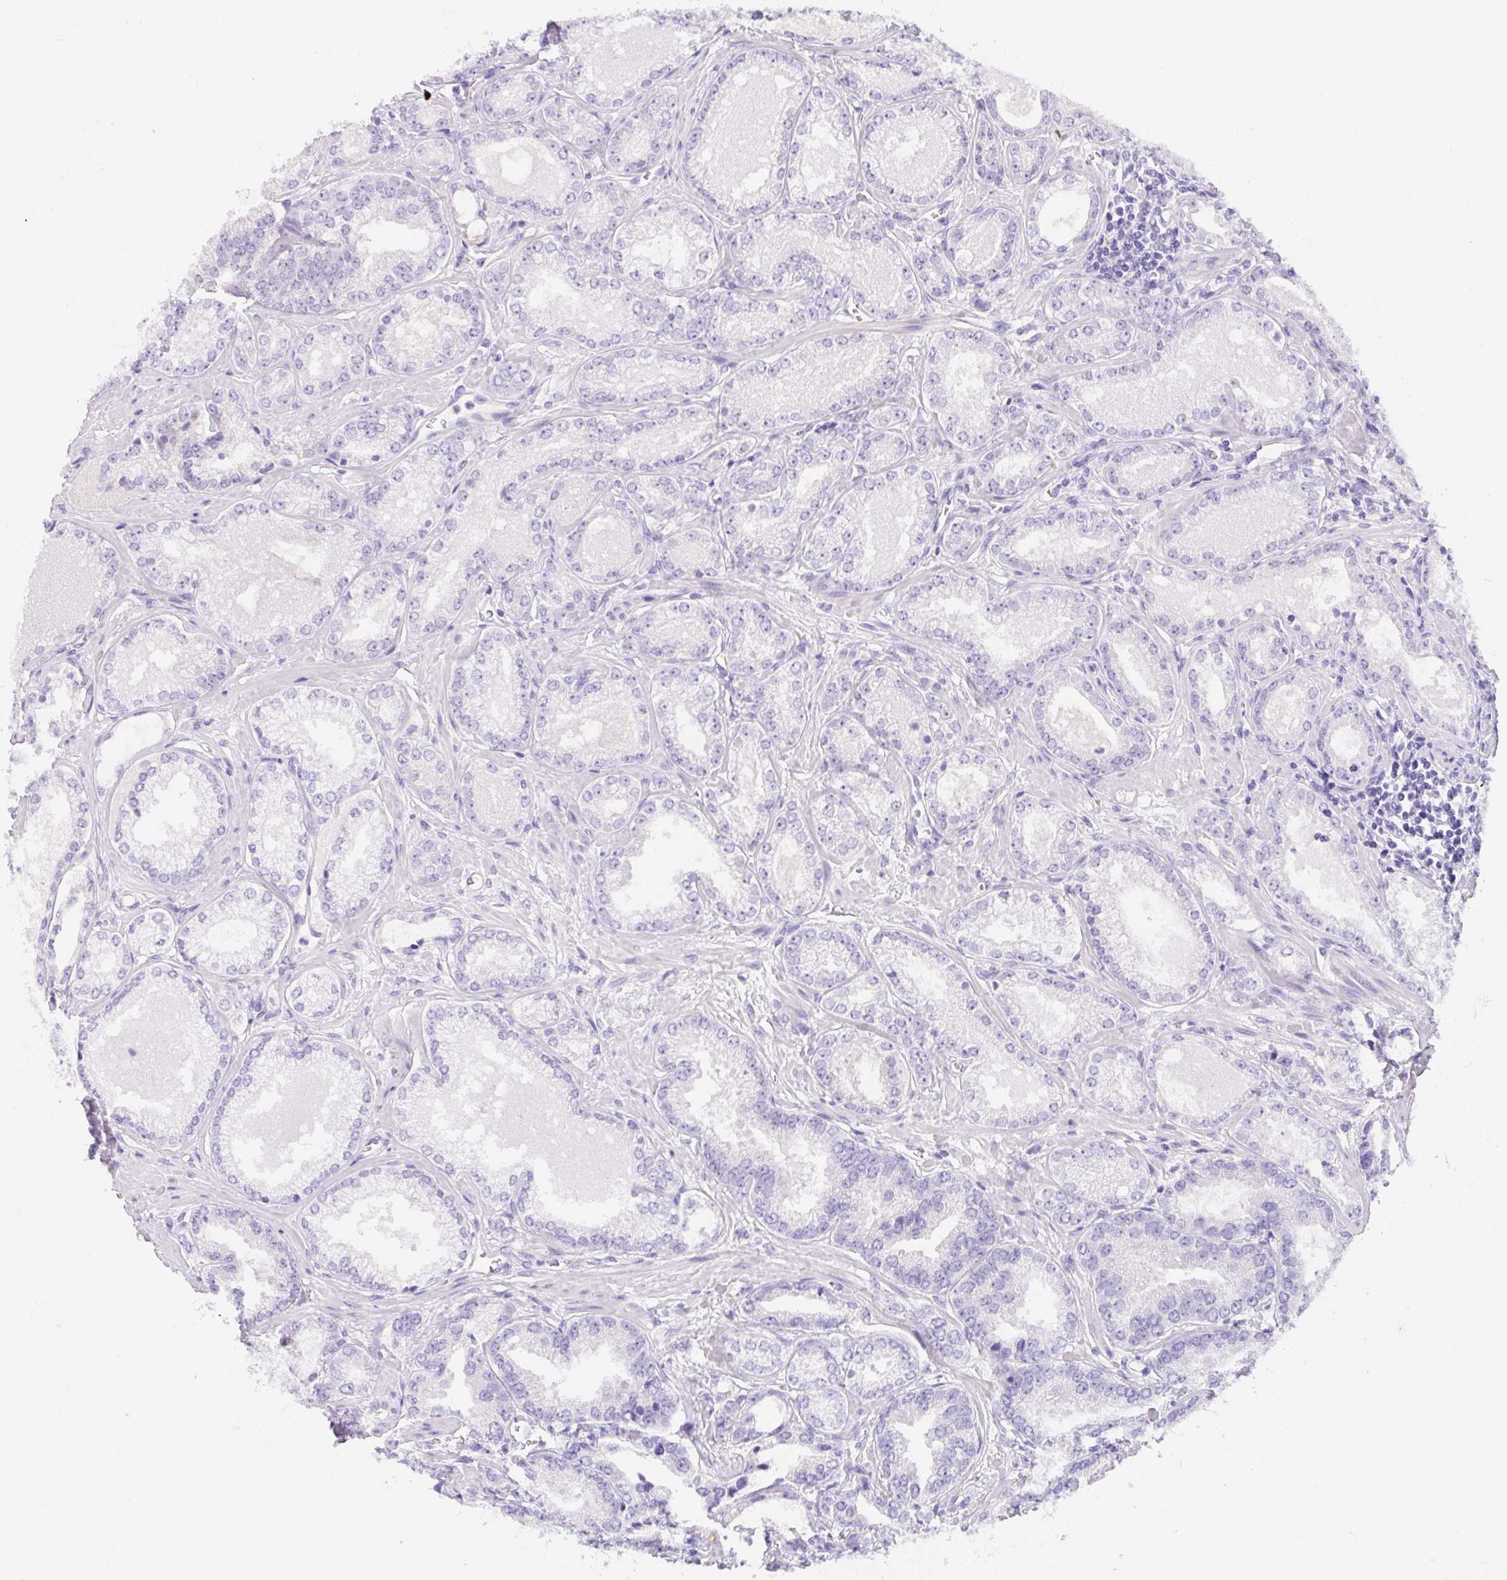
{"staining": {"intensity": "negative", "quantity": "none", "location": "none"}, "tissue": "prostate cancer", "cell_type": "Tumor cells", "image_type": "cancer", "snomed": [{"axis": "morphology", "description": "Adenocarcinoma, Medium grade"}, {"axis": "topography", "description": "Prostate"}], "caption": "Tumor cells show no significant protein positivity in prostate cancer.", "gene": "KLK8", "patient": {"sex": "male", "age": 57}}